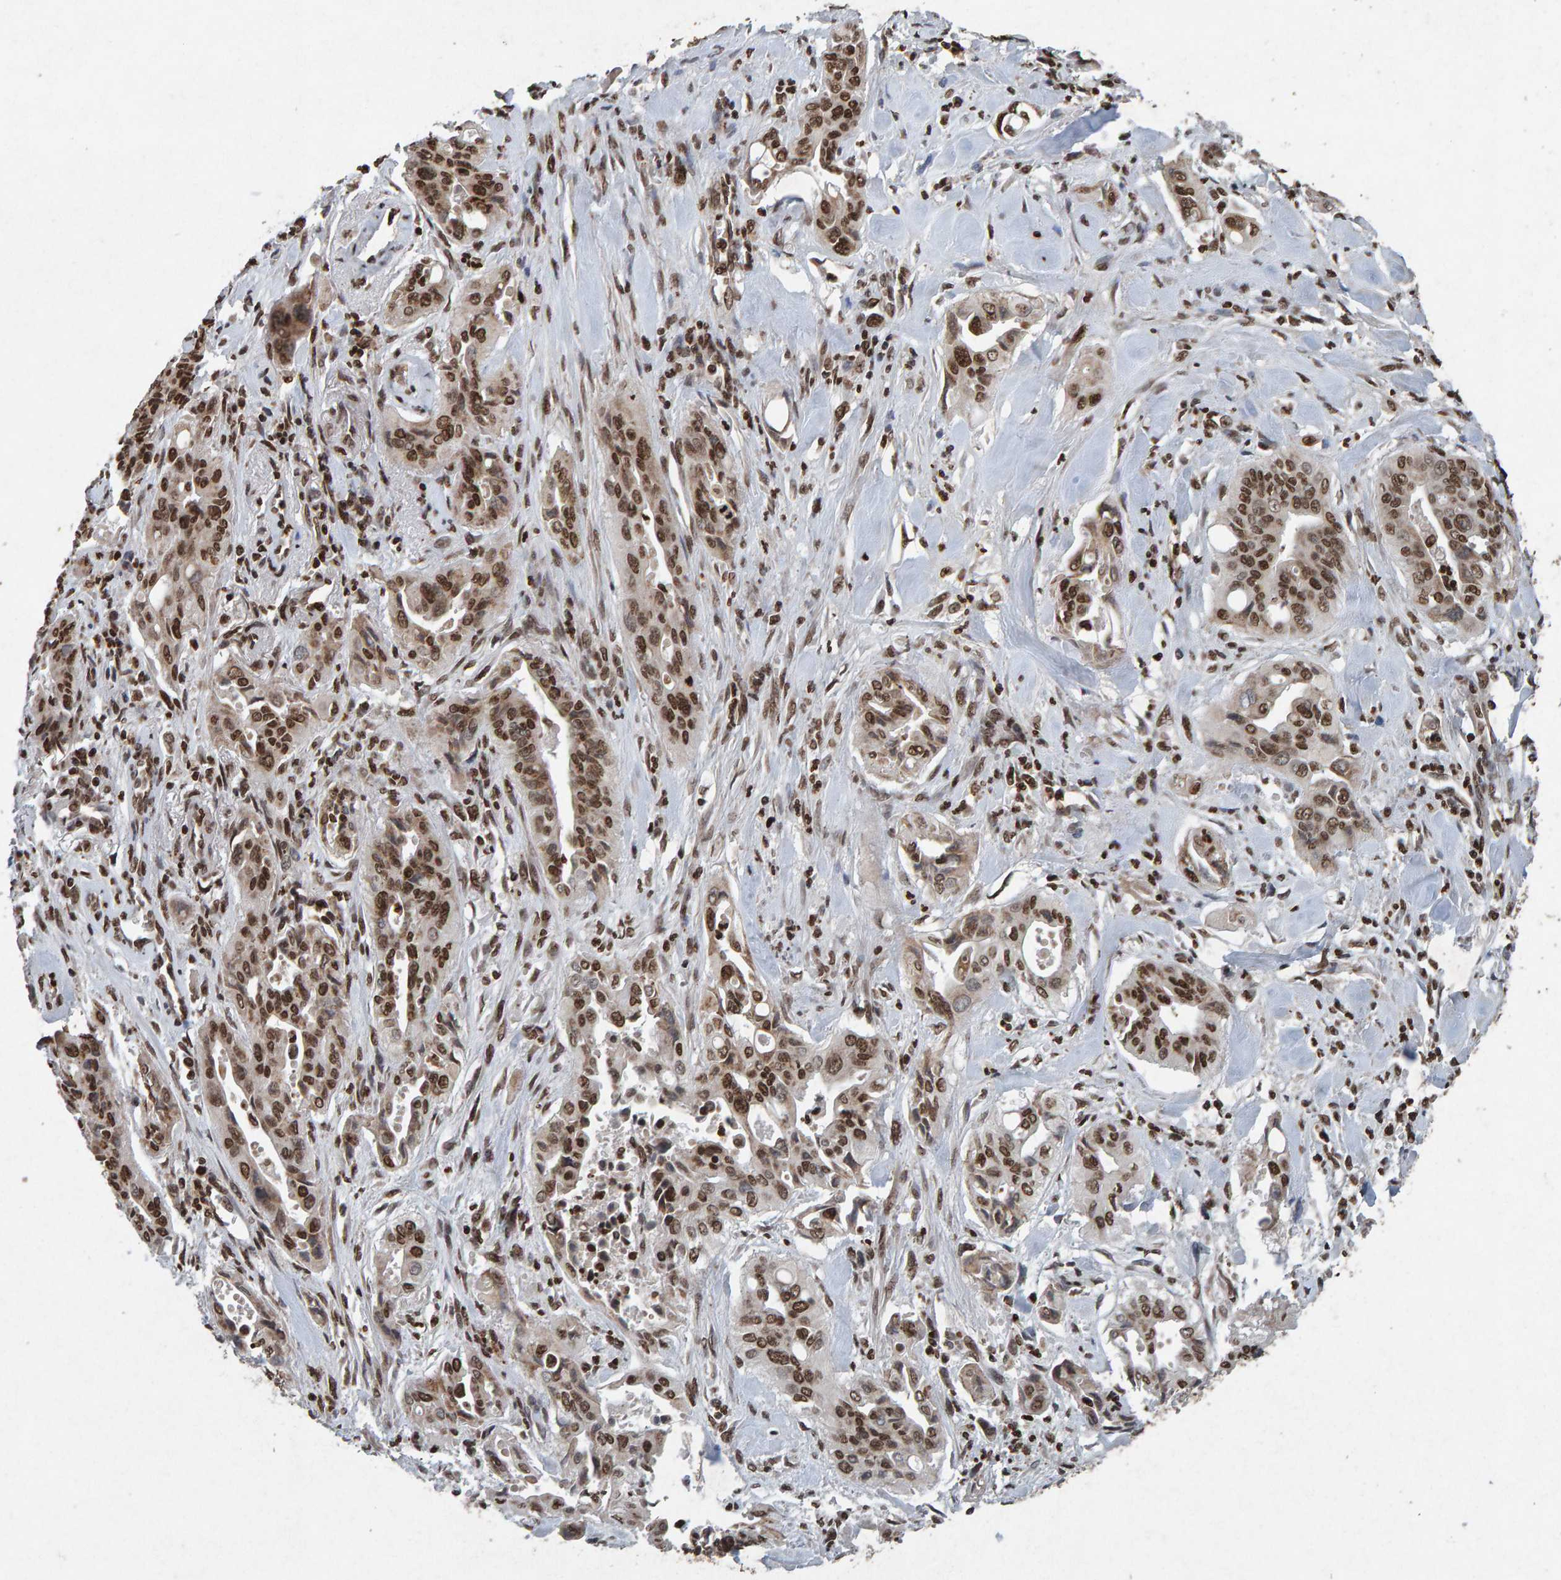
{"staining": {"intensity": "strong", "quantity": ">75%", "location": "cytoplasmic/membranous,nuclear"}, "tissue": "pancreatic cancer", "cell_type": "Tumor cells", "image_type": "cancer", "snomed": [{"axis": "morphology", "description": "Adenocarcinoma, NOS"}, {"axis": "topography", "description": "Pancreas"}], "caption": "Immunohistochemistry (DAB) staining of pancreatic cancer (adenocarcinoma) exhibits strong cytoplasmic/membranous and nuclear protein expression in approximately >75% of tumor cells.", "gene": "H2AZ1", "patient": {"sex": "male", "age": 77}}